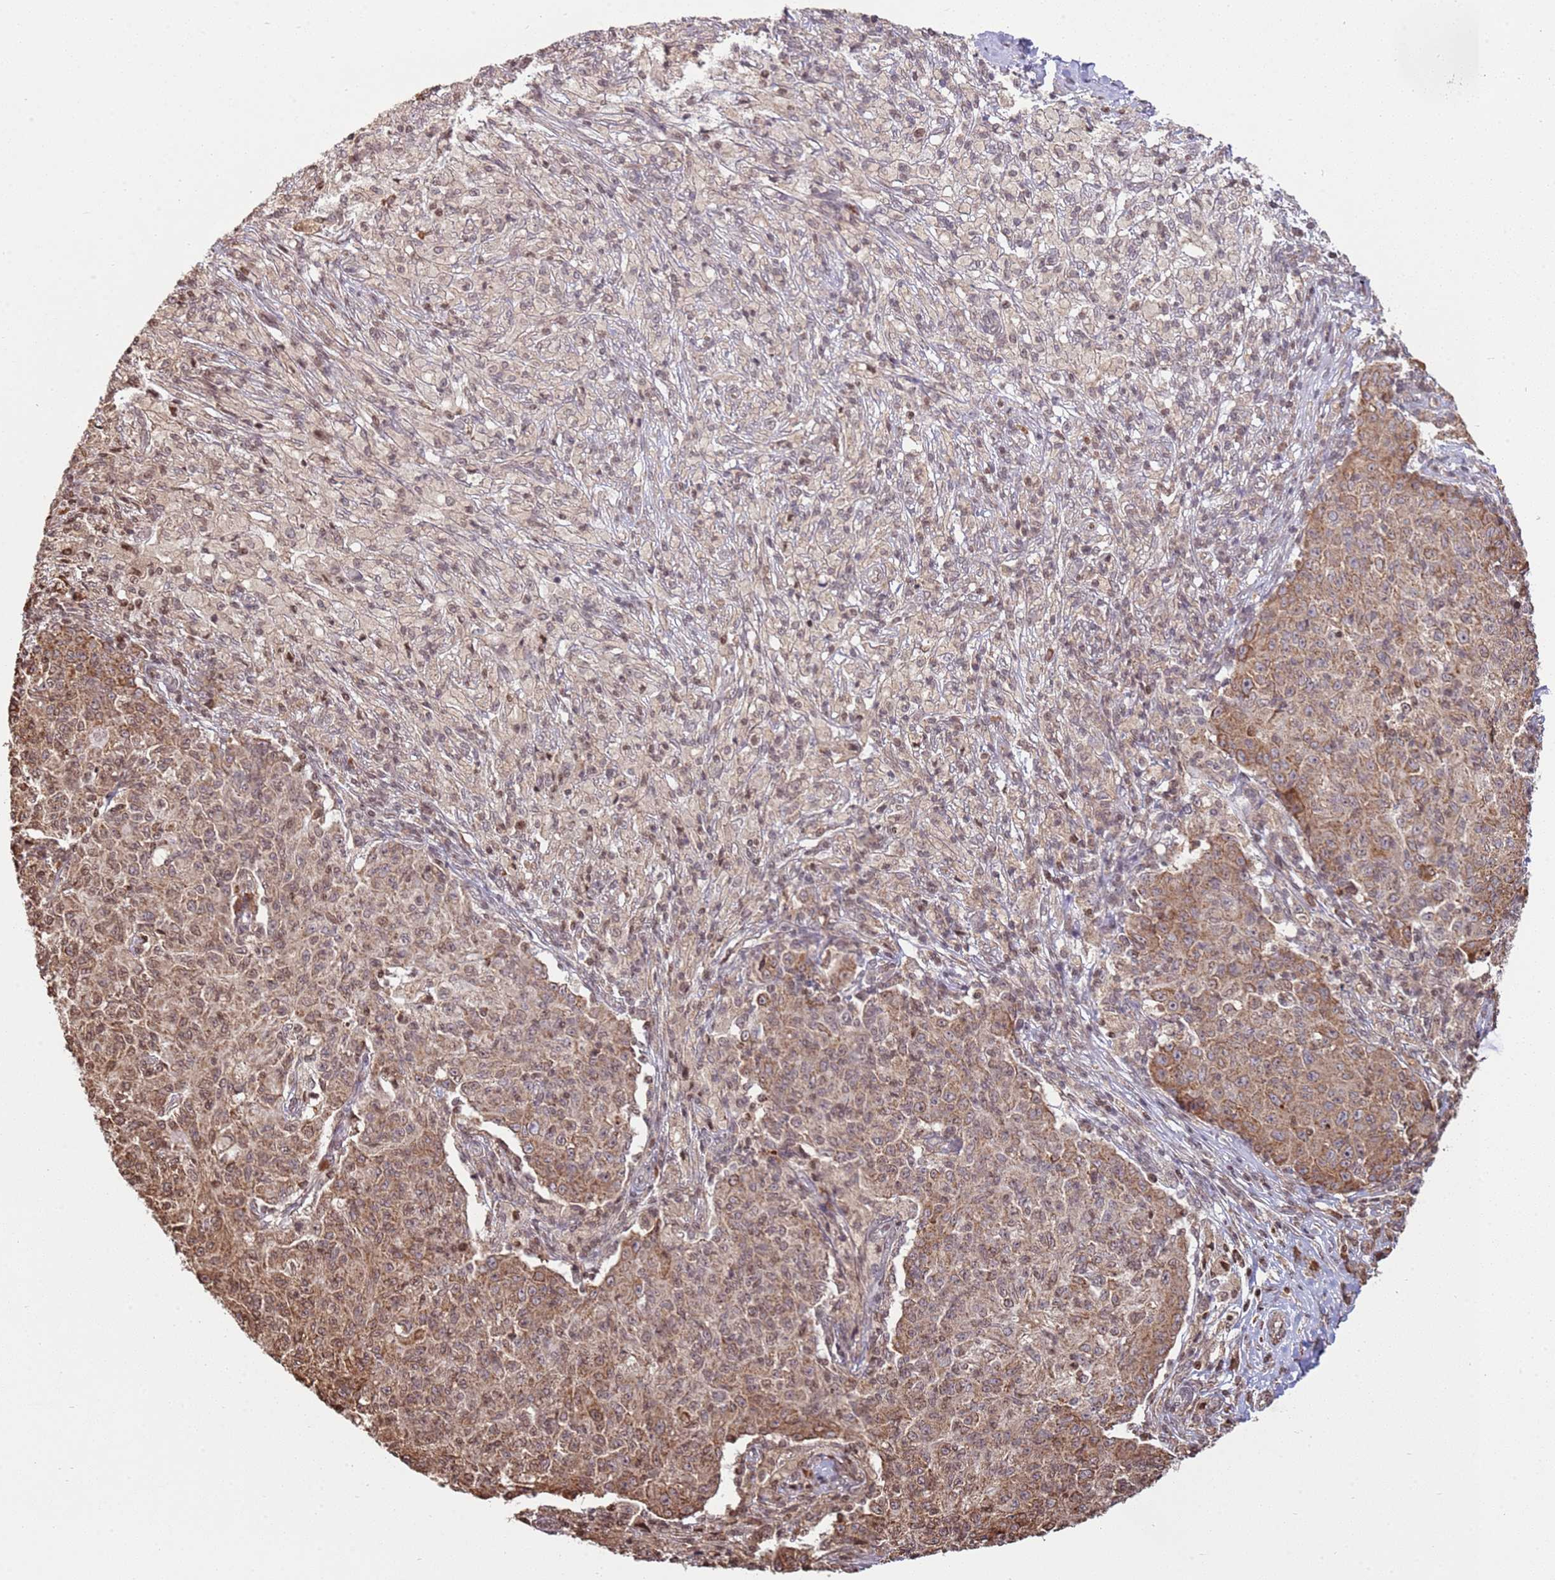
{"staining": {"intensity": "moderate", "quantity": ">75%", "location": "cytoplasmic/membranous,nuclear"}, "tissue": "ovarian cancer", "cell_type": "Tumor cells", "image_type": "cancer", "snomed": [{"axis": "morphology", "description": "Carcinoma, endometroid"}, {"axis": "topography", "description": "Ovary"}], "caption": "There is medium levels of moderate cytoplasmic/membranous and nuclear positivity in tumor cells of ovarian cancer, as demonstrated by immunohistochemical staining (brown color).", "gene": "SCAF1", "patient": {"sex": "female", "age": 42}}